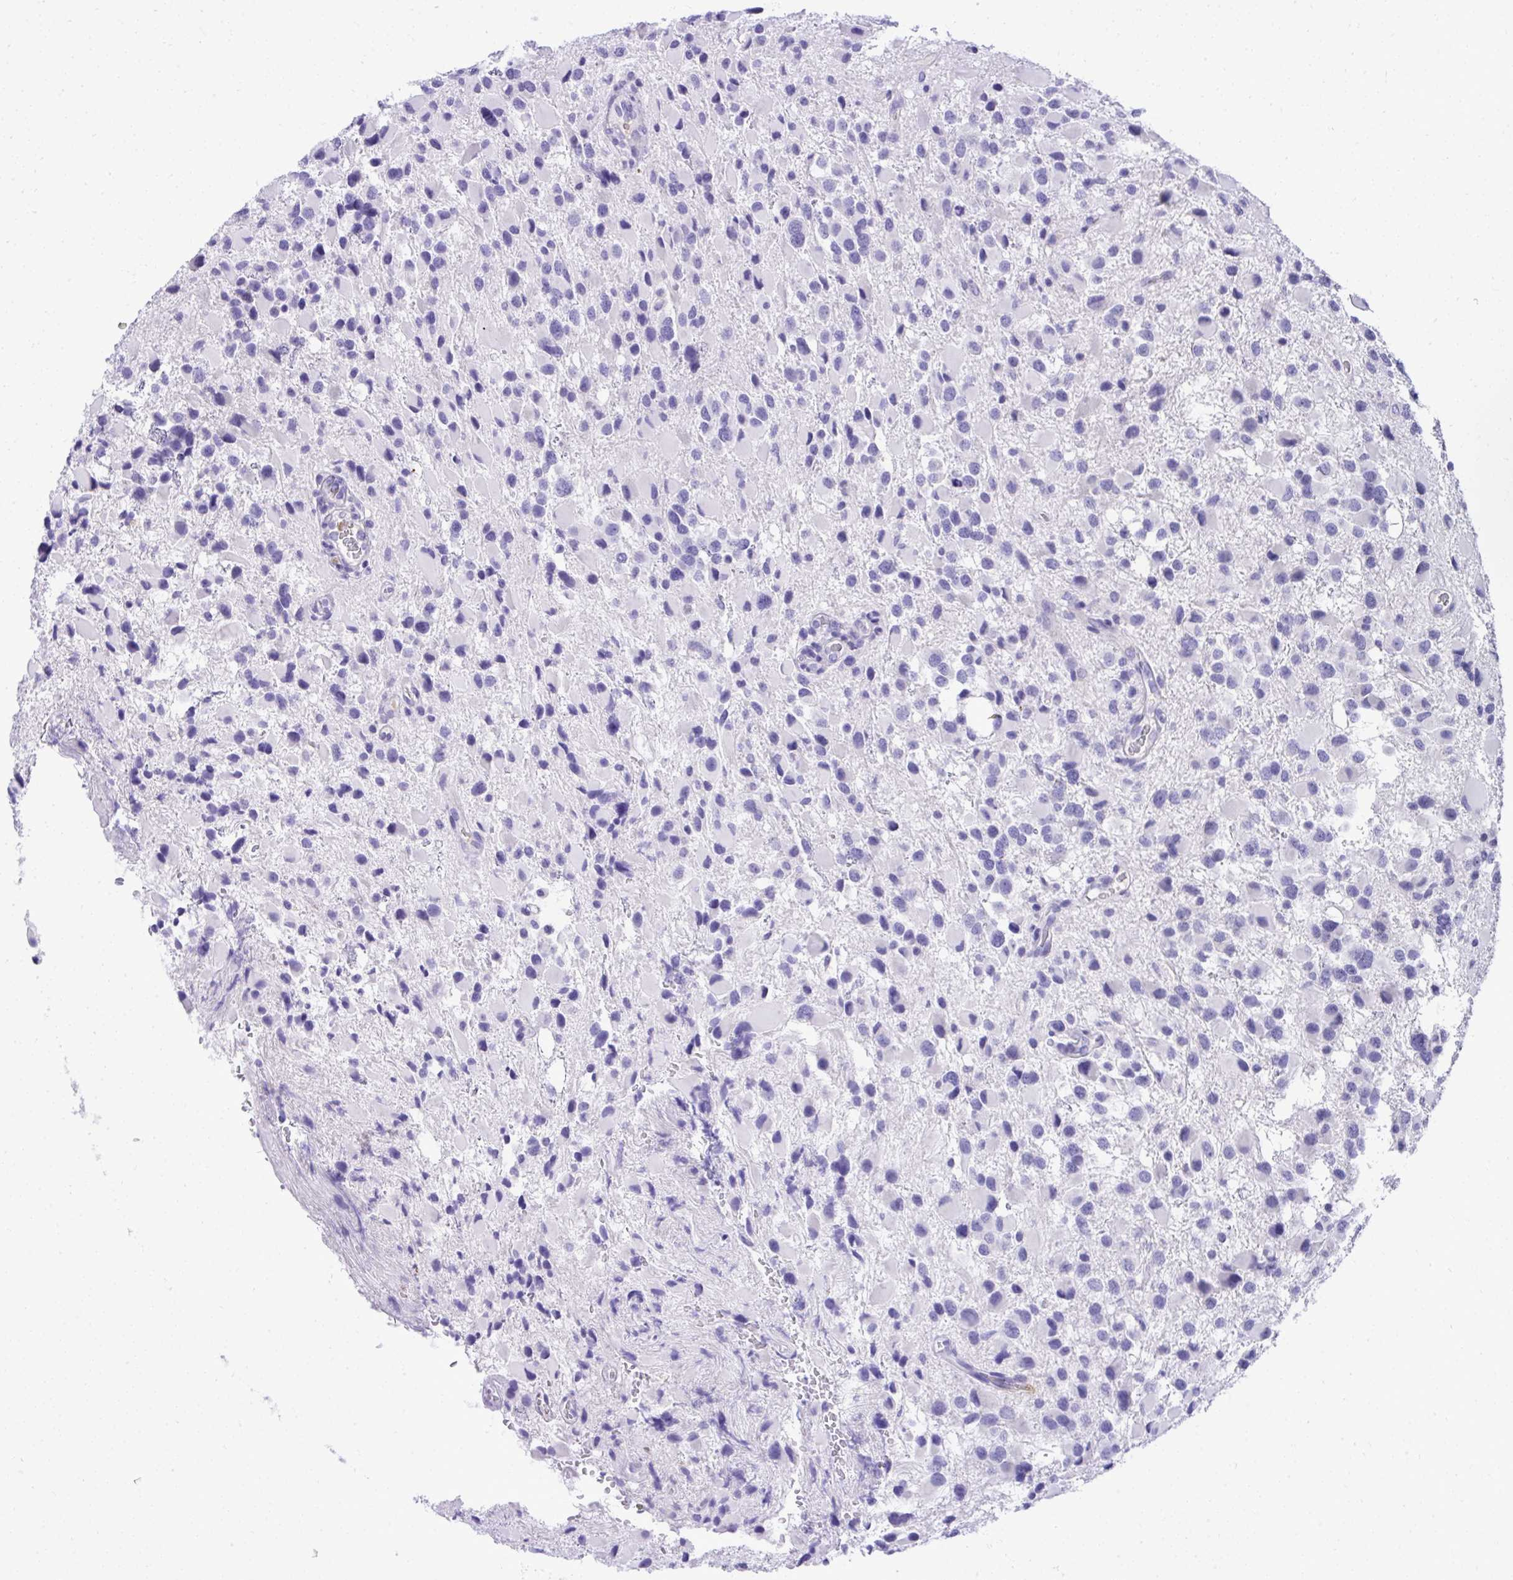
{"staining": {"intensity": "negative", "quantity": "none", "location": "none"}, "tissue": "glioma", "cell_type": "Tumor cells", "image_type": "cancer", "snomed": [{"axis": "morphology", "description": "Glioma, malignant, High grade"}, {"axis": "topography", "description": "Brain"}], "caption": "Protein analysis of glioma demonstrates no significant expression in tumor cells. Brightfield microscopy of immunohistochemistry (IHC) stained with DAB (brown) and hematoxylin (blue), captured at high magnification.", "gene": "ST6GALNAC3", "patient": {"sex": "female", "age": 40}}